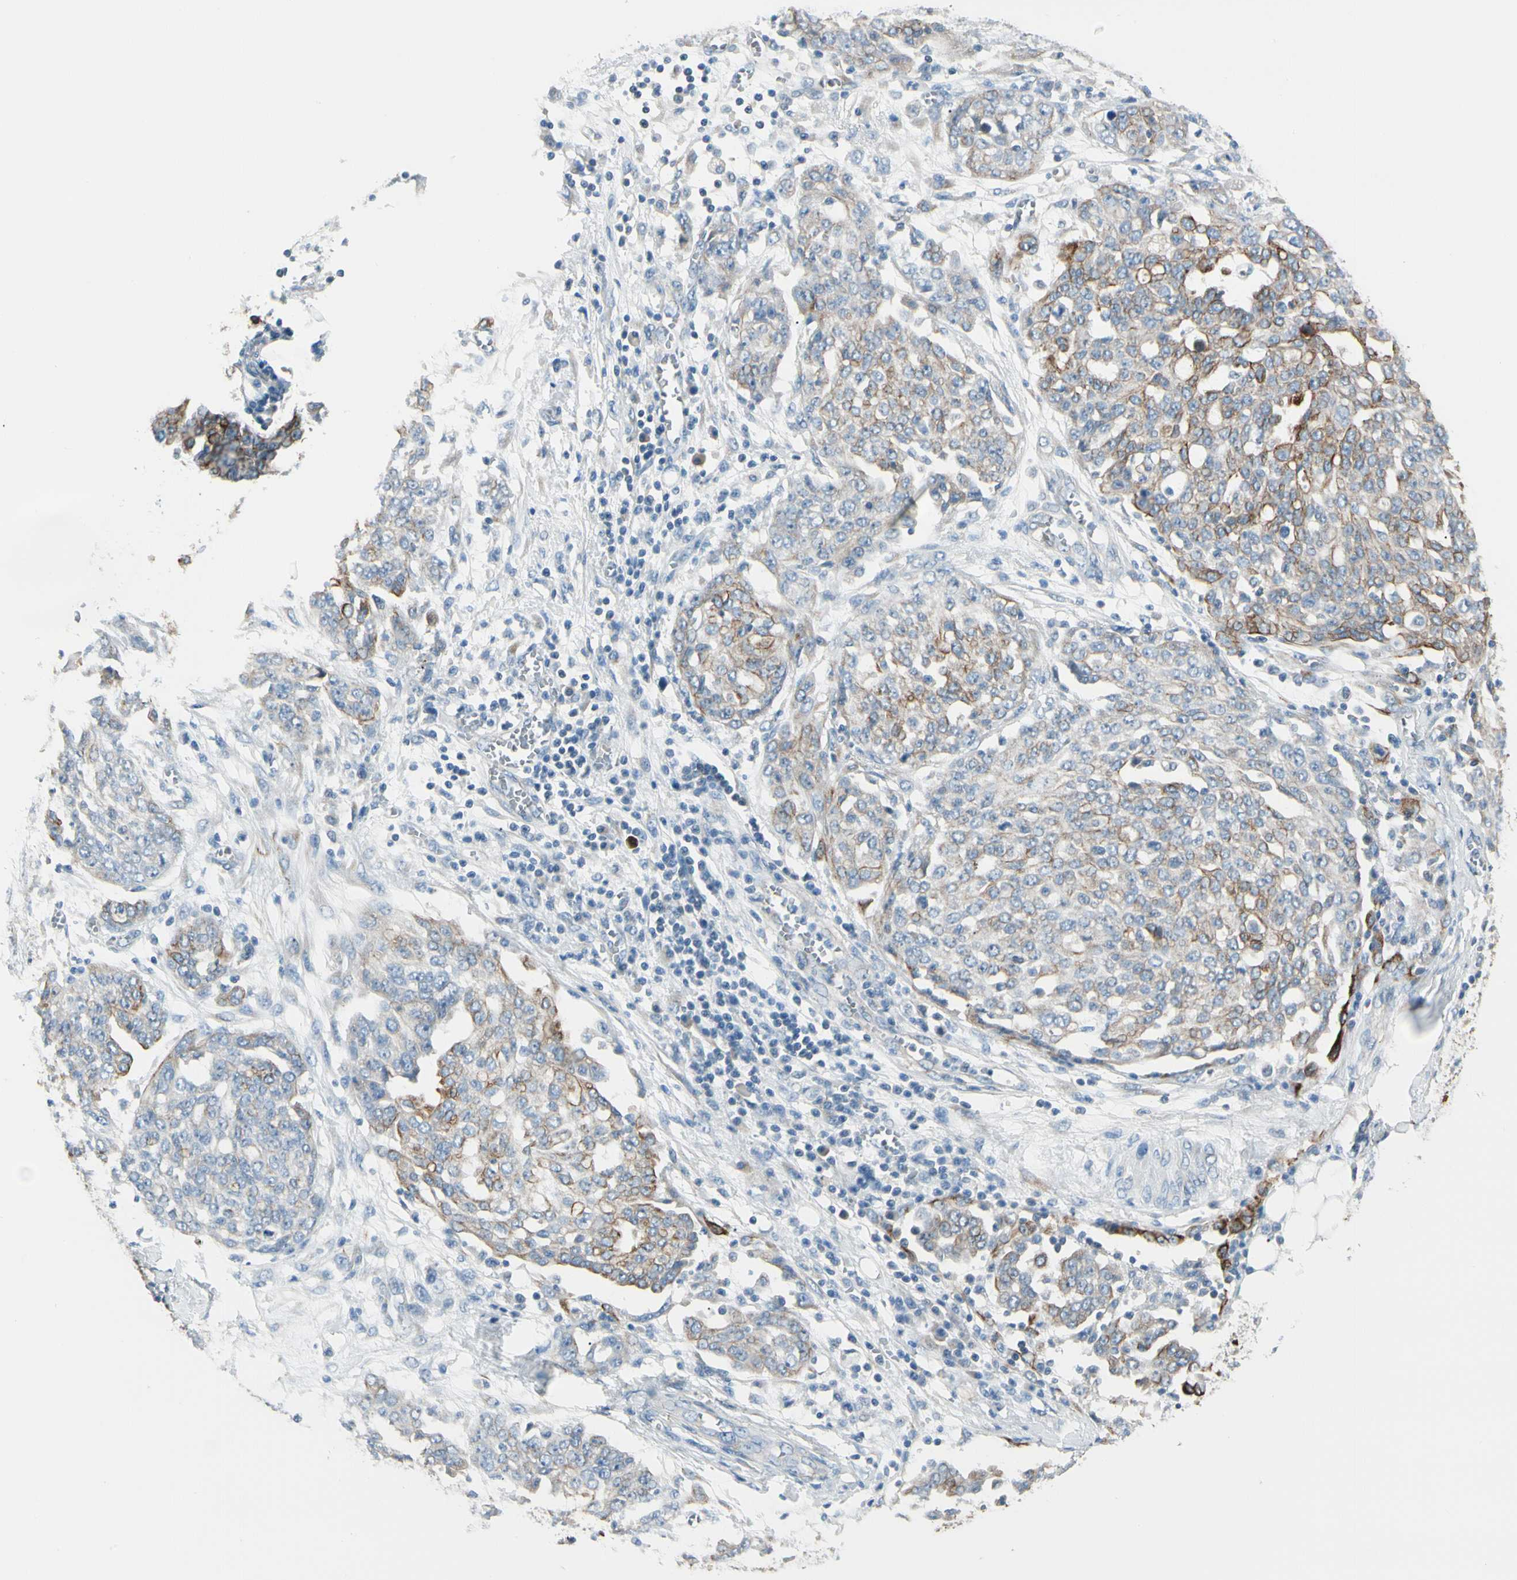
{"staining": {"intensity": "moderate", "quantity": "<25%", "location": "cytoplasmic/membranous"}, "tissue": "ovarian cancer", "cell_type": "Tumor cells", "image_type": "cancer", "snomed": [{"axis": "morphology", "description": "Cystadenocarcinoma, serous, NOS"}, {"axis": "topography", "description": "Soft tissue"}, {"axis": "topography", "description": "Ovary"}], "caption": "DAB (3,3'-diaminobenzidine) immunohistochemical staining of human ovarian cancer displays moderate cytoplasmic/membranous protein expression in approximately <25% of tumor cells. The staining was performed using DAB (3,3'-diaminobenzidine) to visualize the protein expression in brown, while the nuclei were stained in blue with hematoxylin (Magnification: 20x).", "gene": "DUSP12", "patient": {"sex": "female", "age": 57}}